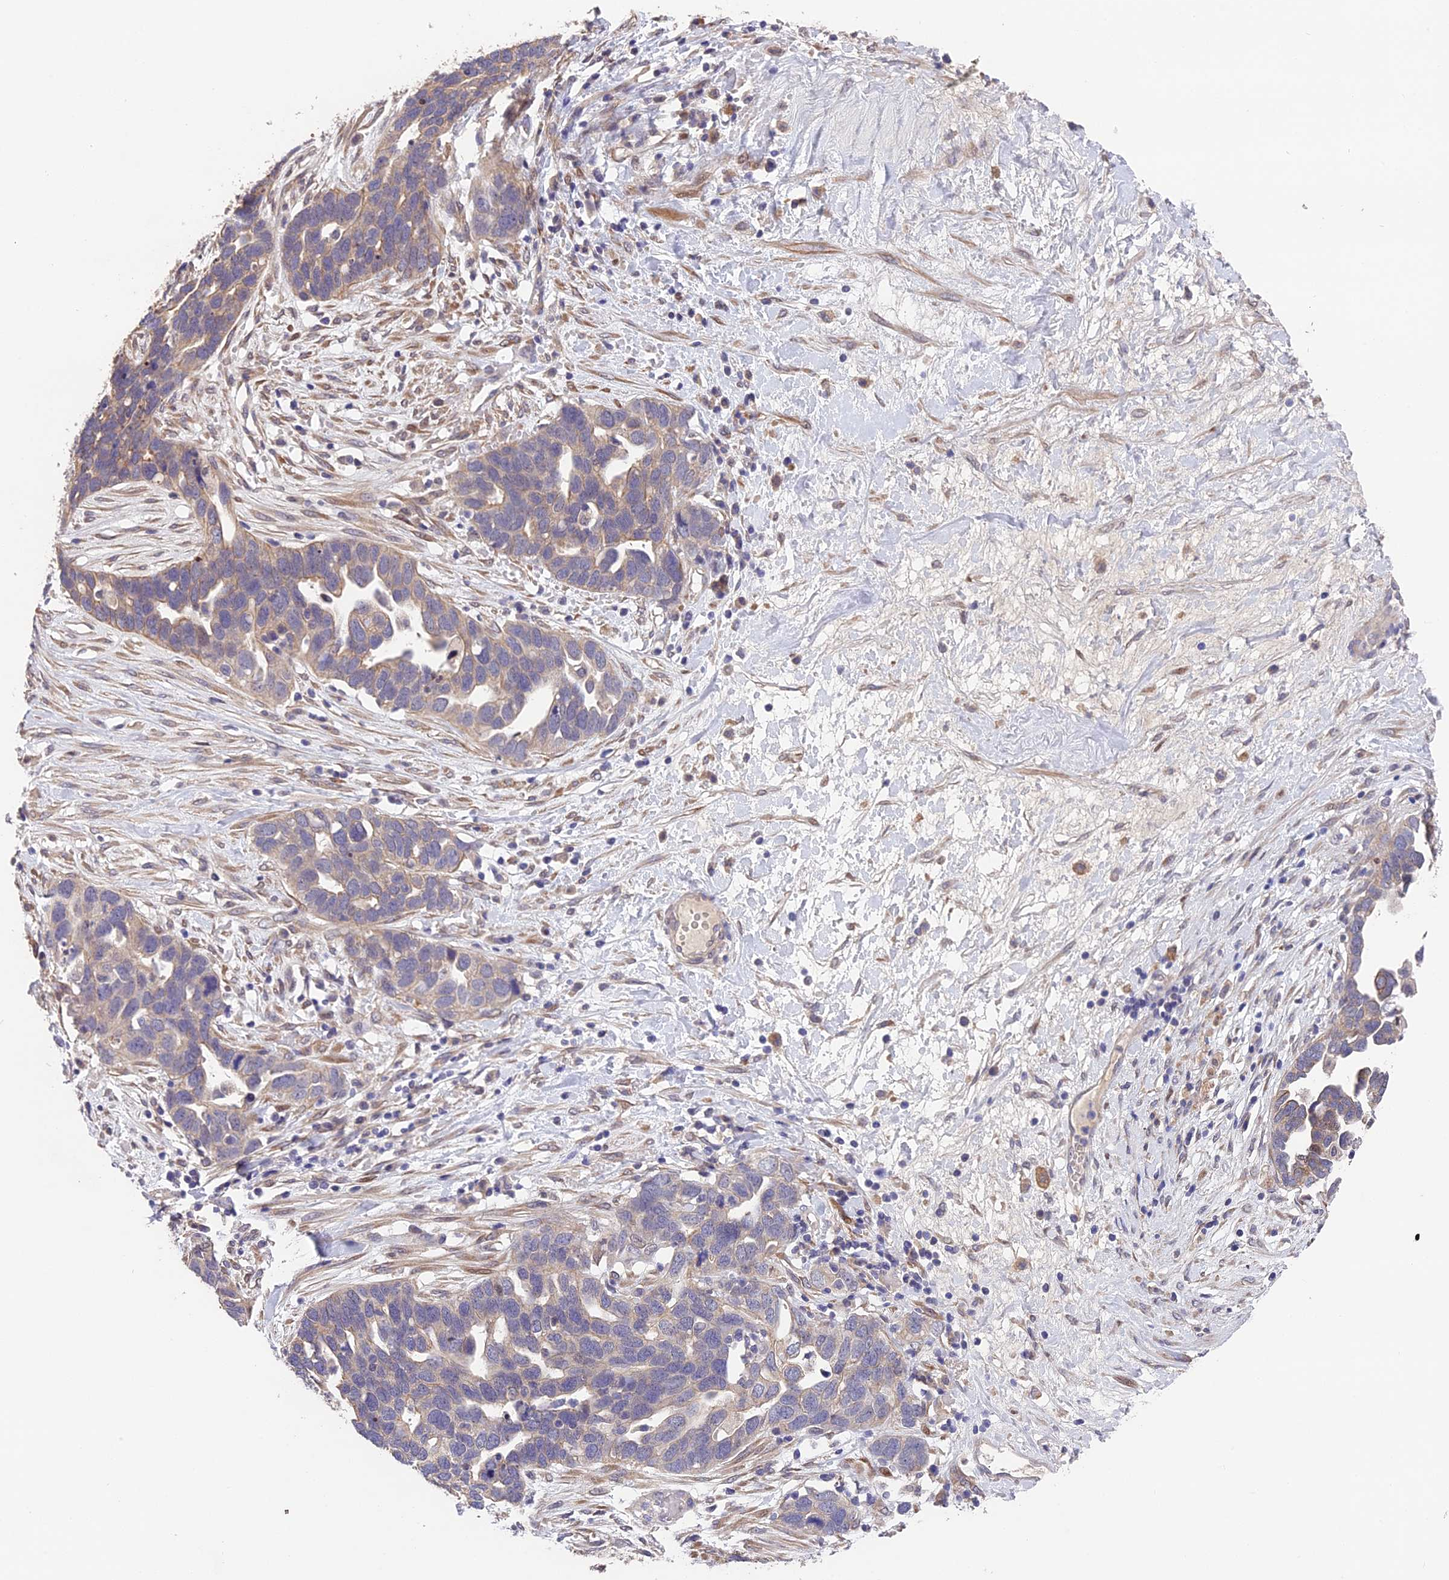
{"staining": {"intensity": "weak", "quantity": "25%-75%", "location": "cytoplasmic/membranous"}, "tissue": "ovarian cancer", "cell_type": "Tumor cells", "image_type": "cancer", "snomed": [{"axis": "morphology", "description": "Cystadenocarcinoma, serous, NOS"}, {"axis": "topography", "description": "Ovary"}], "caption": "This micrograph displays immunohistochemistry staining of human ovarian serous cystadenocarcinoma, with low weak cytoplasmic/membranous staining in approximately 25%-75% of tumor cells.", "gene": "PUS10", "patient": {"sex": "female", "age": 54}}